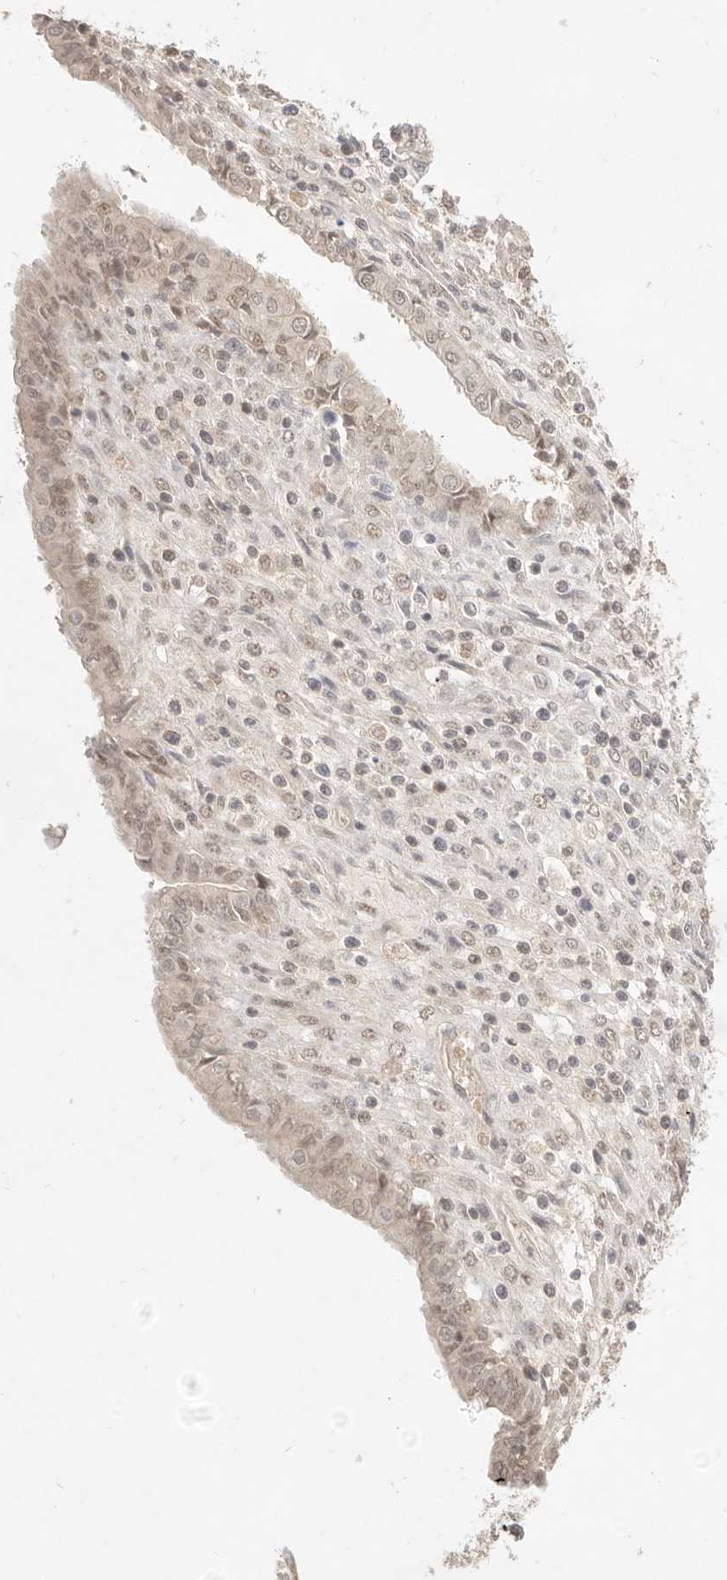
{"staining": {"intensity": "weak", "quantity": ">75%", "location": "nuclear"}, "tissue": "endometrial cancer", "cell_type": "Tumor cells", "image_type": "cancer", "snomed": [{"axis": "morphology", "description": "Normal tissue, NOS"}, {"axis": "morphology", "description": "Adenocarcinoma, NOS"}, {"axis": "topography", "description": "Endometrium"}], "caption": "A low amount of weak nuclear staining is identified in about >75% of tumor cells in endometrial cancer (adenocarcinoma) tissue.", "gene": "MEP1A", "patient": {"sex": "female", "age": 53}}